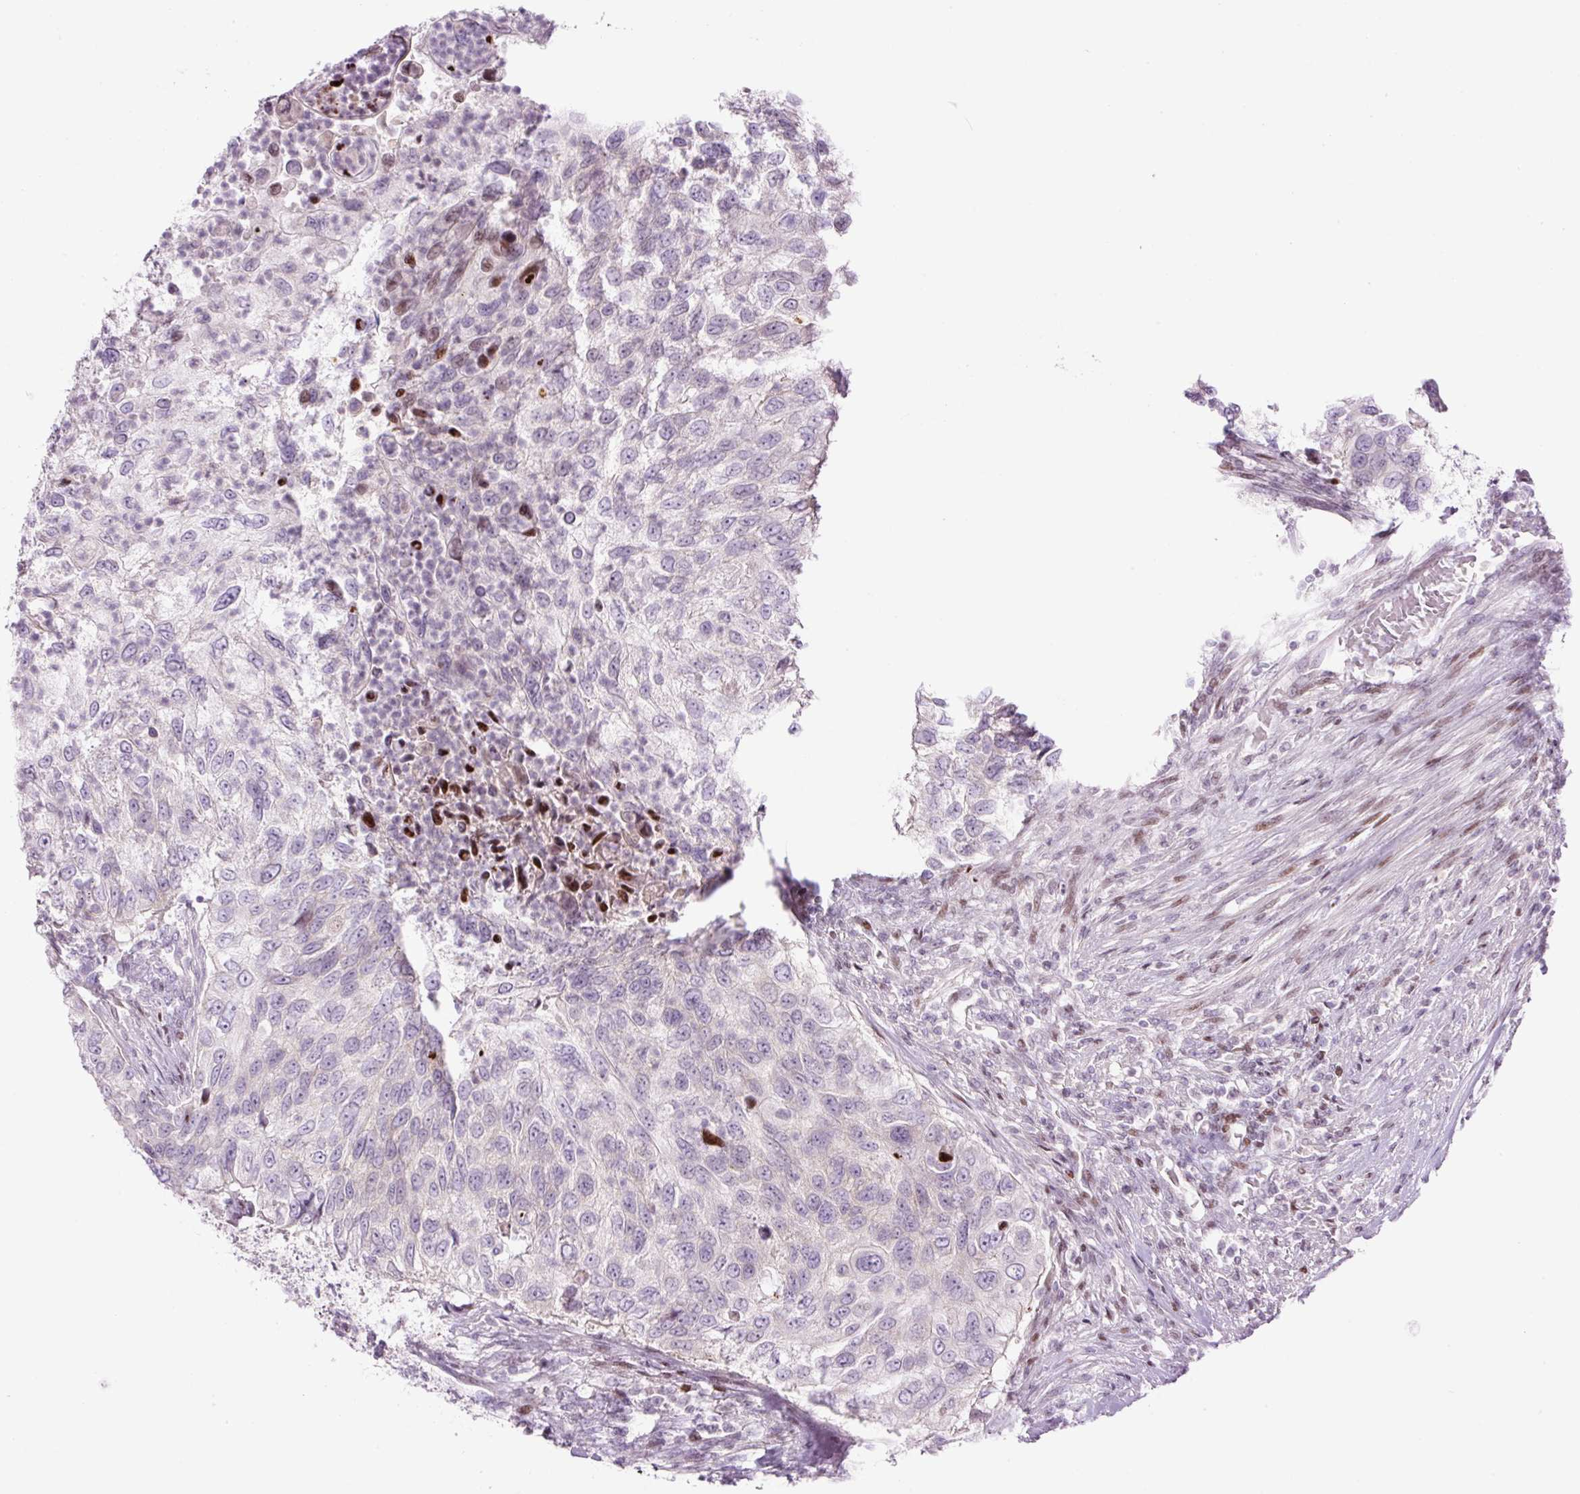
{"staining": {"intensity": "moderate", "quantity": "<25%", "location": "nuclear"}, "tissue": "urothelial cancer", "cell_type": "Tumor cells", "image_type": "cancer", "snomed": [{"axis": "morphology", "description": "Urothelial carcinoma, High grade"}, {"axis": "topography", "description": "Urinary bladder"}], "caption": "Protein staining of high-grade urothelial carcinoma tissue displays moderate nuclear staining in approximately <25% of tumor cells.", "gene": "TMEM177", "patient": {"sex": "female", "age": 60}}